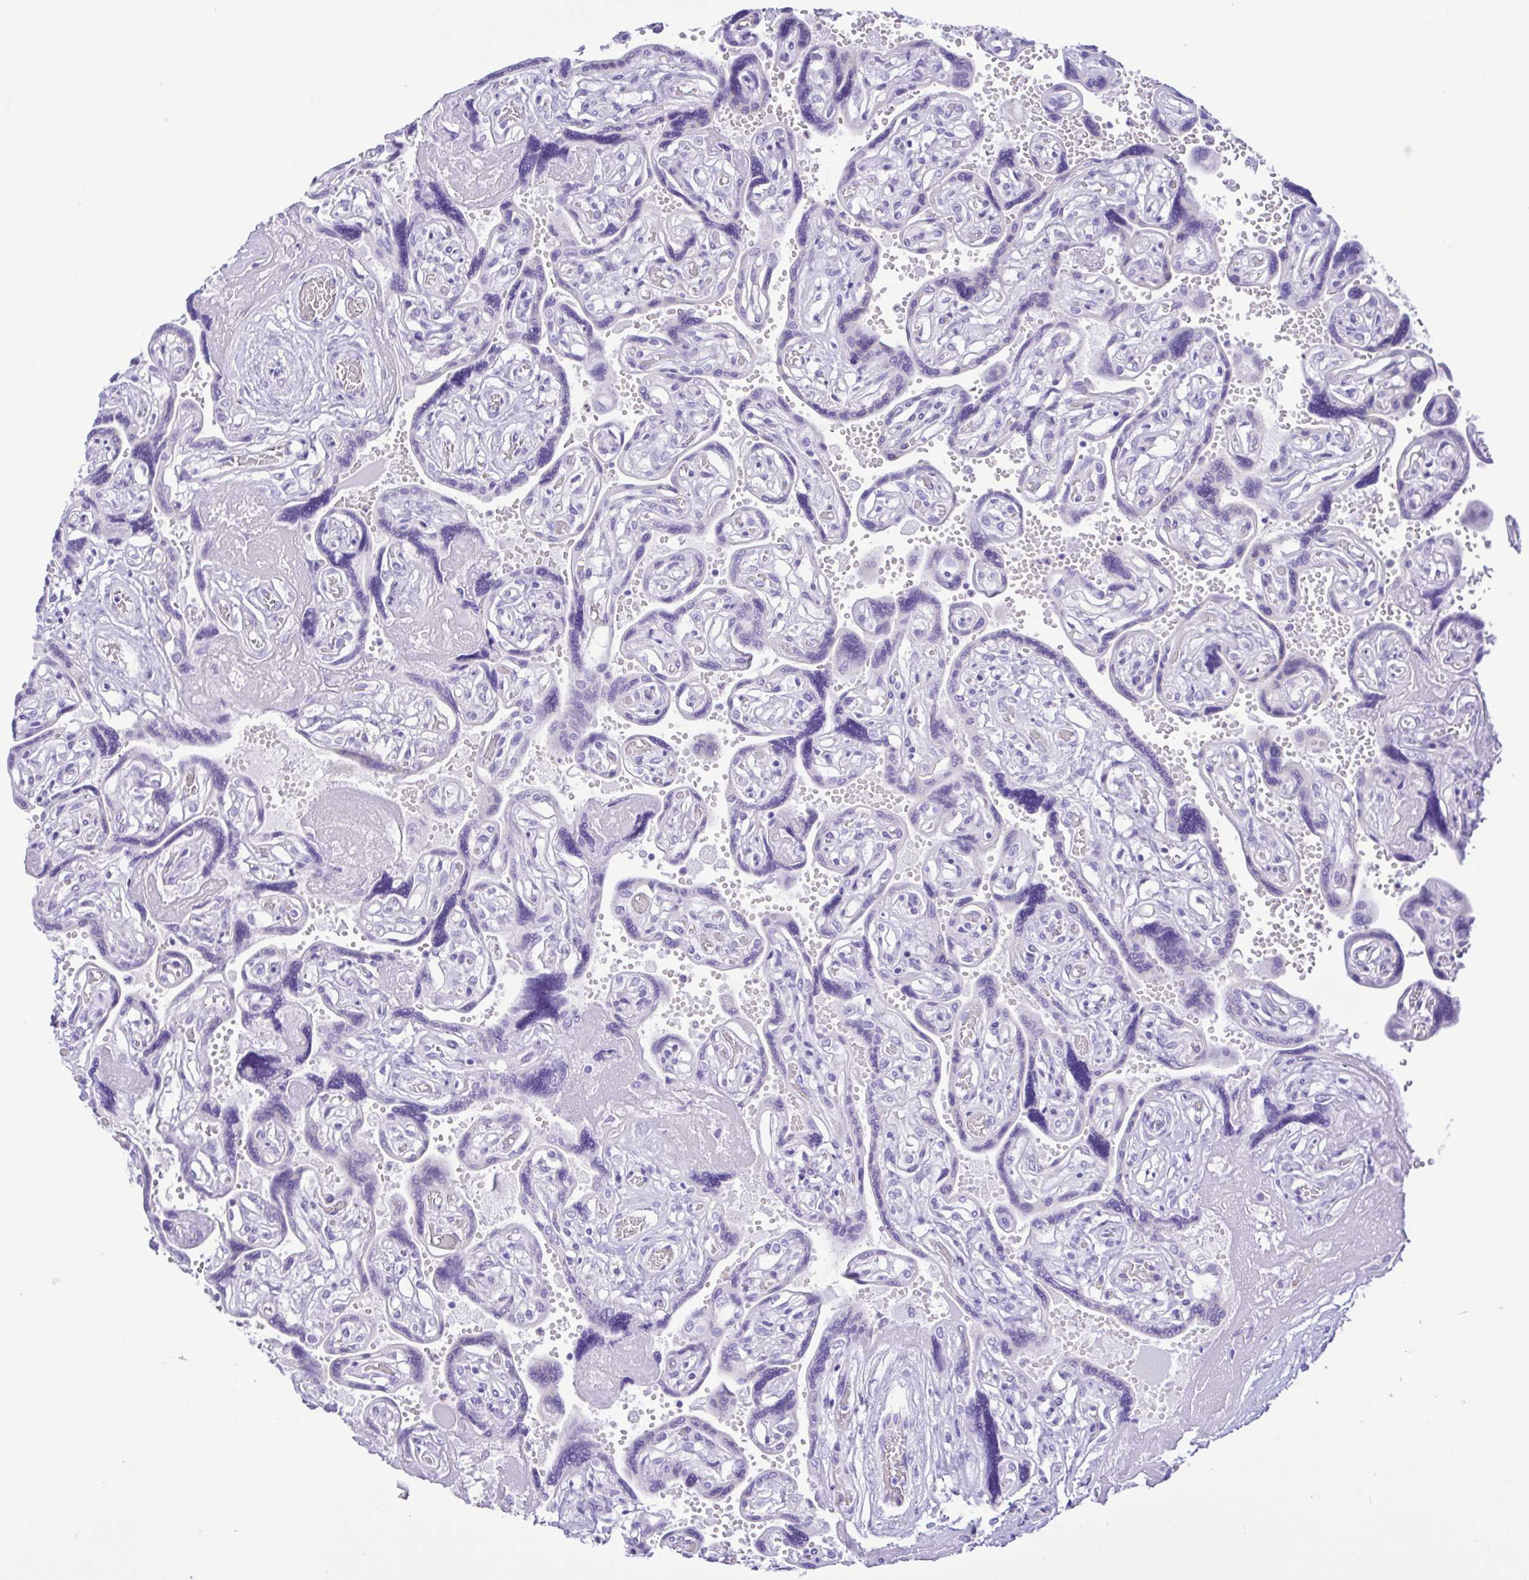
{"staining": {"intensity": "negative", "quantity": "none", "location": "none"}, "tissue": "placenta", "cell_type": "Decidual cells", "image_type": "normal", "snomed": [{"axis": "morphology", "description": "Normal tissue, NOS"}, {"axis": "topography", "description": "Placenta"}], "caption": "IHC of normal human placenta exhibits no positivity in decidual cells. (IHC, brightfield microscopy, high magnification).", "gene": "GPR17", "patient": {"sex": "female", "age": 32}}